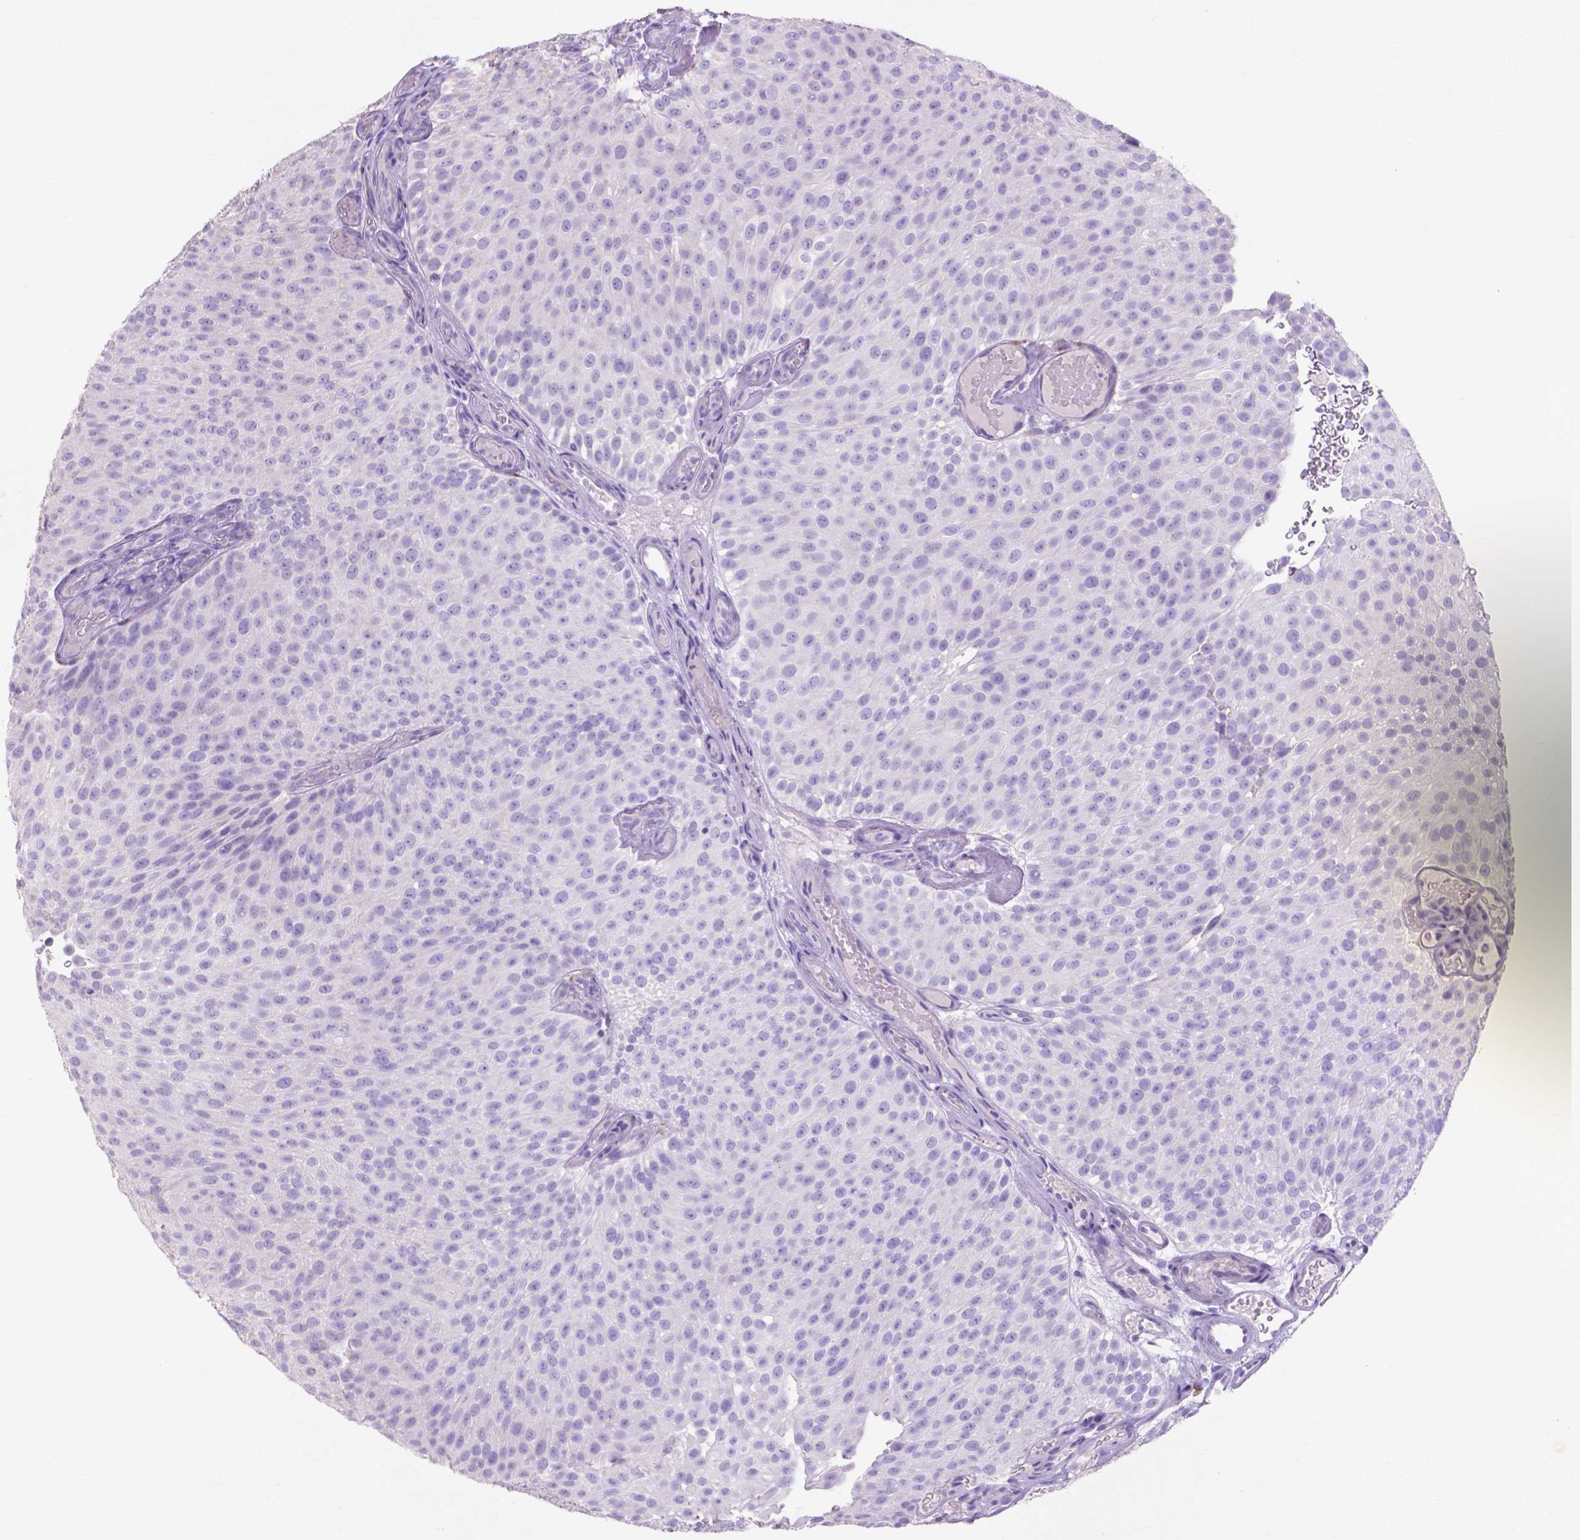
{"staining": {"intensity": "negative", "quantity": "none", "location": "none"}, "tissue": "urothelial cancer", "cell_type": "Tumor cells", "image_type": "cancer", "snomed": [{"axis": "morphology", "description": "Urothelial carcinoma, Low grade"}, {"axis": "topography", "description": "Urinary bladder"}], "caption": "DAB immunohistochemical staining of human urothelial cancer exhibits no significant positivity in tumor cells.", "gene": "MMP11", "patient": {"sex": "male", "age": 78}}